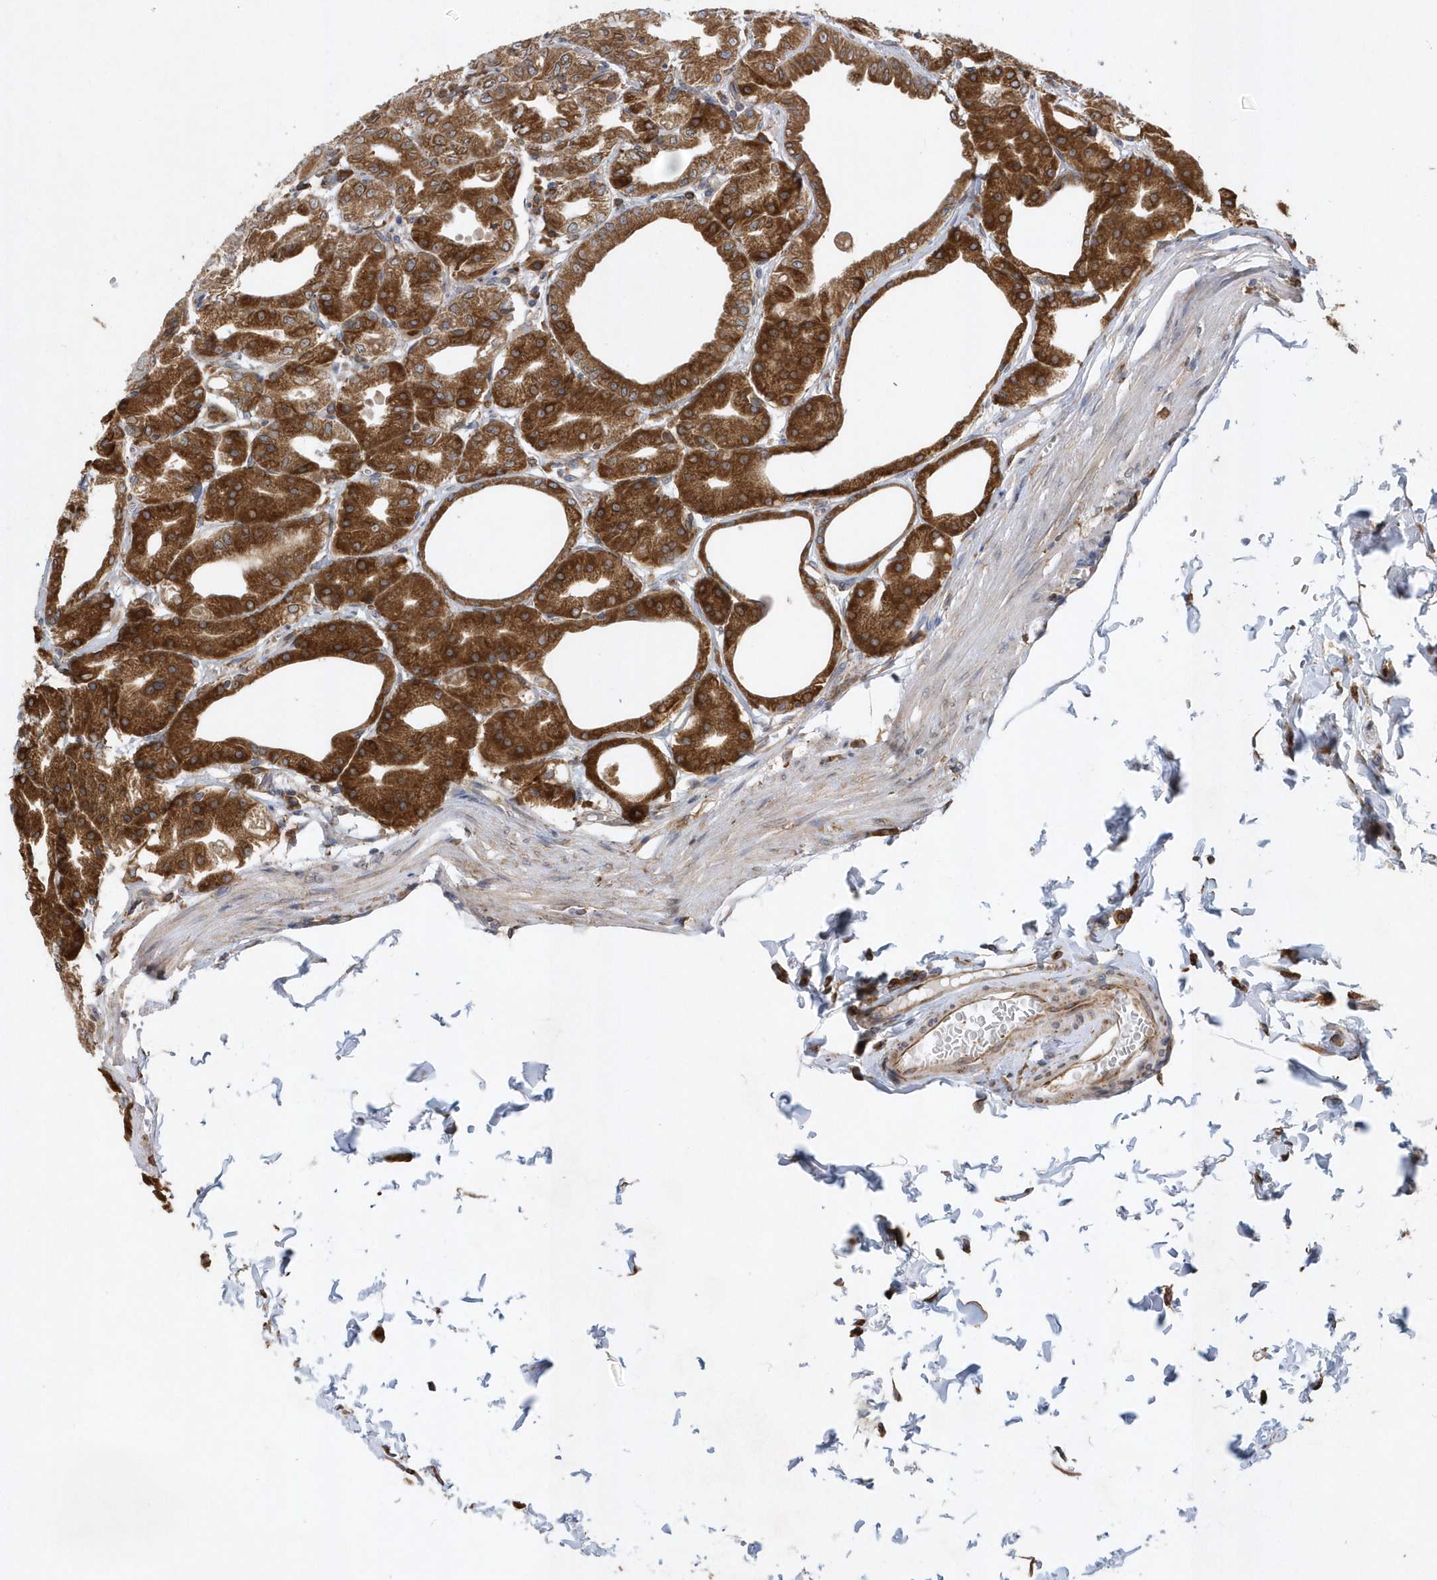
{"staining": {"intensity": "strong", "quantity": ">75%", "location": "cytoplasmic/membranous"}, "tissue": "stomach", "cell_type": "Glandular cells", "image_type": "normal", "snomed": [{"axis": "morphology", "description": "Normal tissue, NOS"}, {"axis": "topography", "description": "Stomach, lower"}], "caption": "Strong cytoplasmic/membranous expression is identified in approximately >75% of glandular cells in normal stomach.", "gene": "VAMP7", "patient": {"sex": "male", "age": 71}}